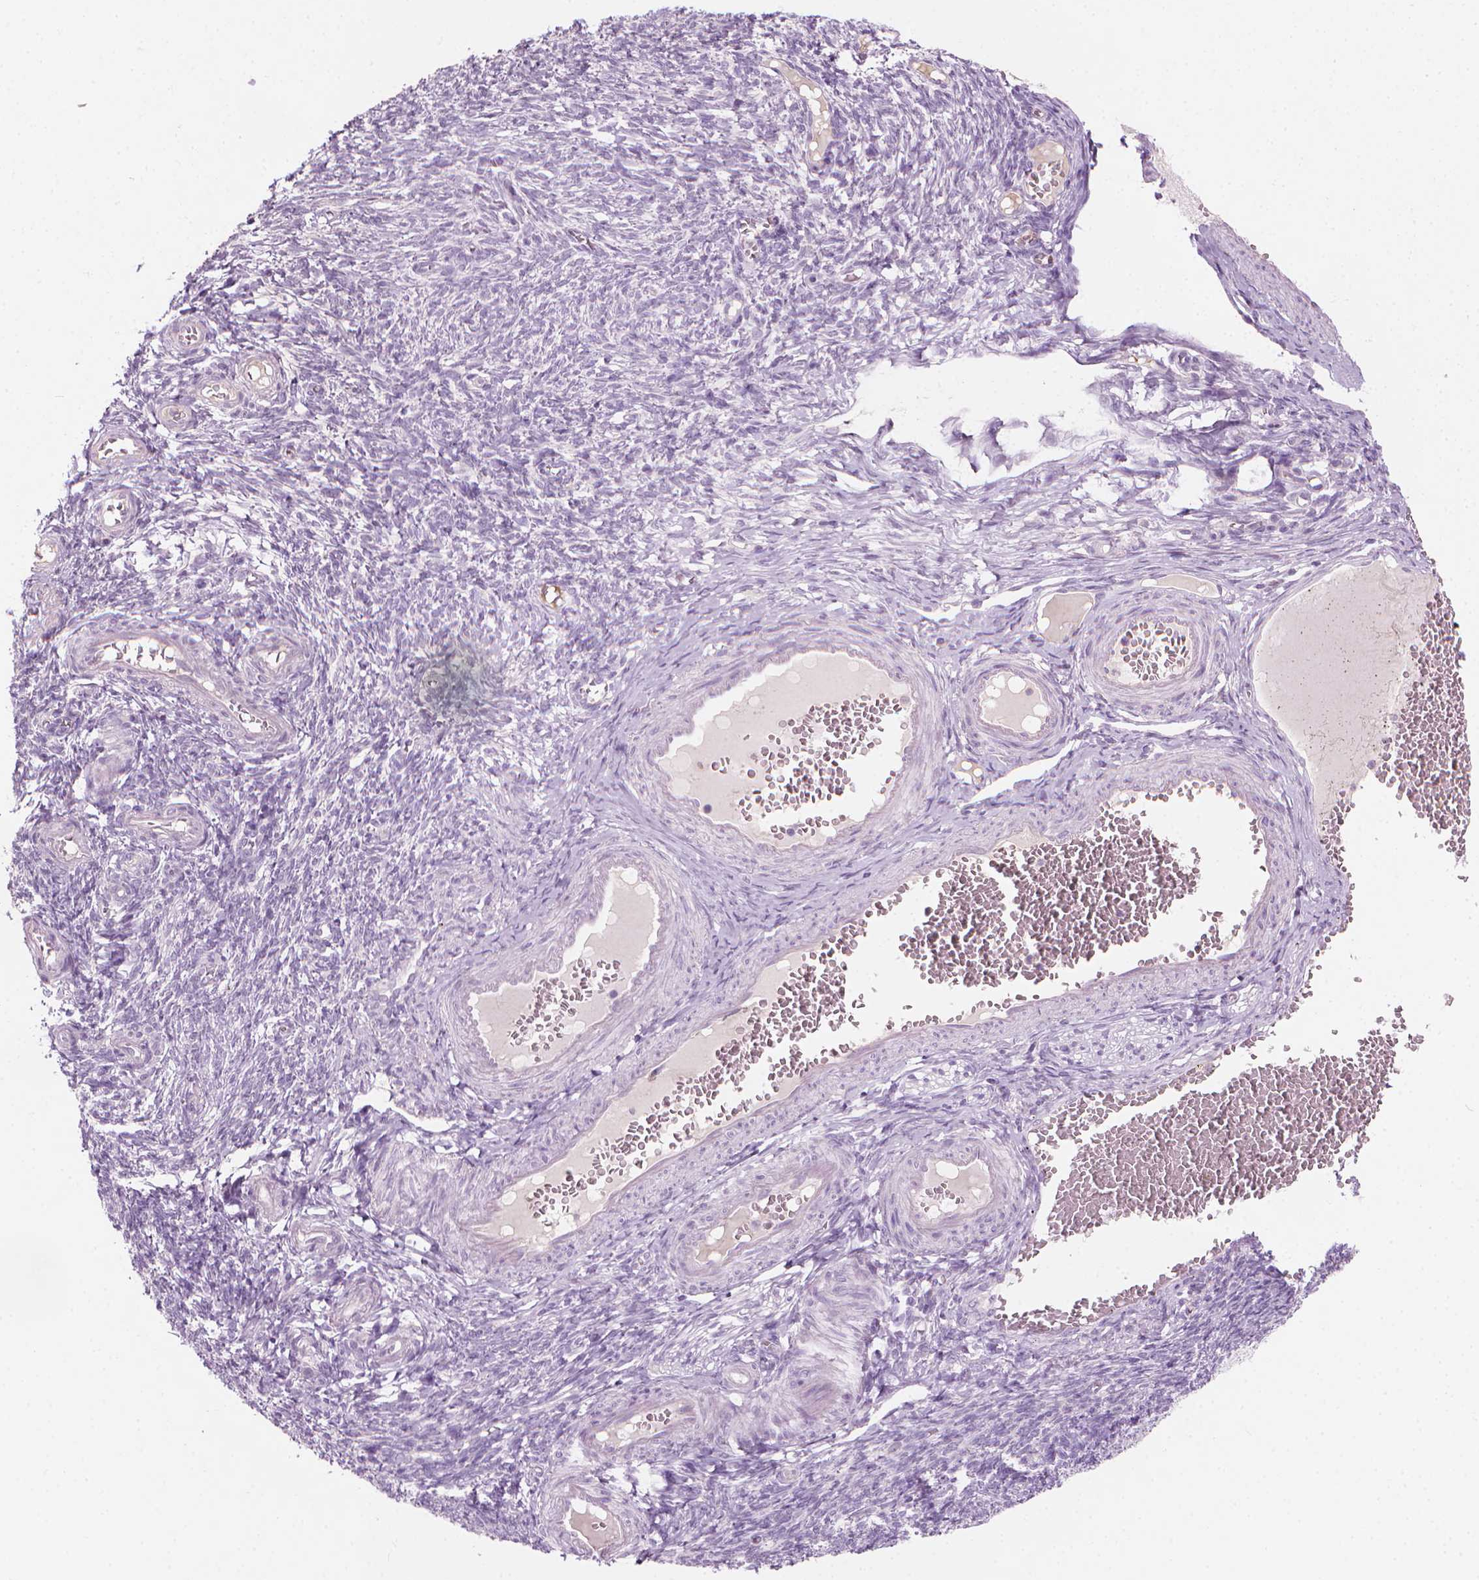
{"staining": {"intensity": "negative", "quantity": "none", "location": "none"}, "tissue": "ovary", "cell_type": "Follicle cells", "image_type": "normal", "snomed": [{"axis": "morphology", "description": "Normal tissue, NOS"}, {"axis": "topography", "description": "Ovary"}], "caption": "An immunohistochemistry (IHC) photomicrograph of benign ovary is shown. There is no staining in follicle cells of ovary.", "gene": "CFAP126", "patient": {"sex": "female", "age": 39}}